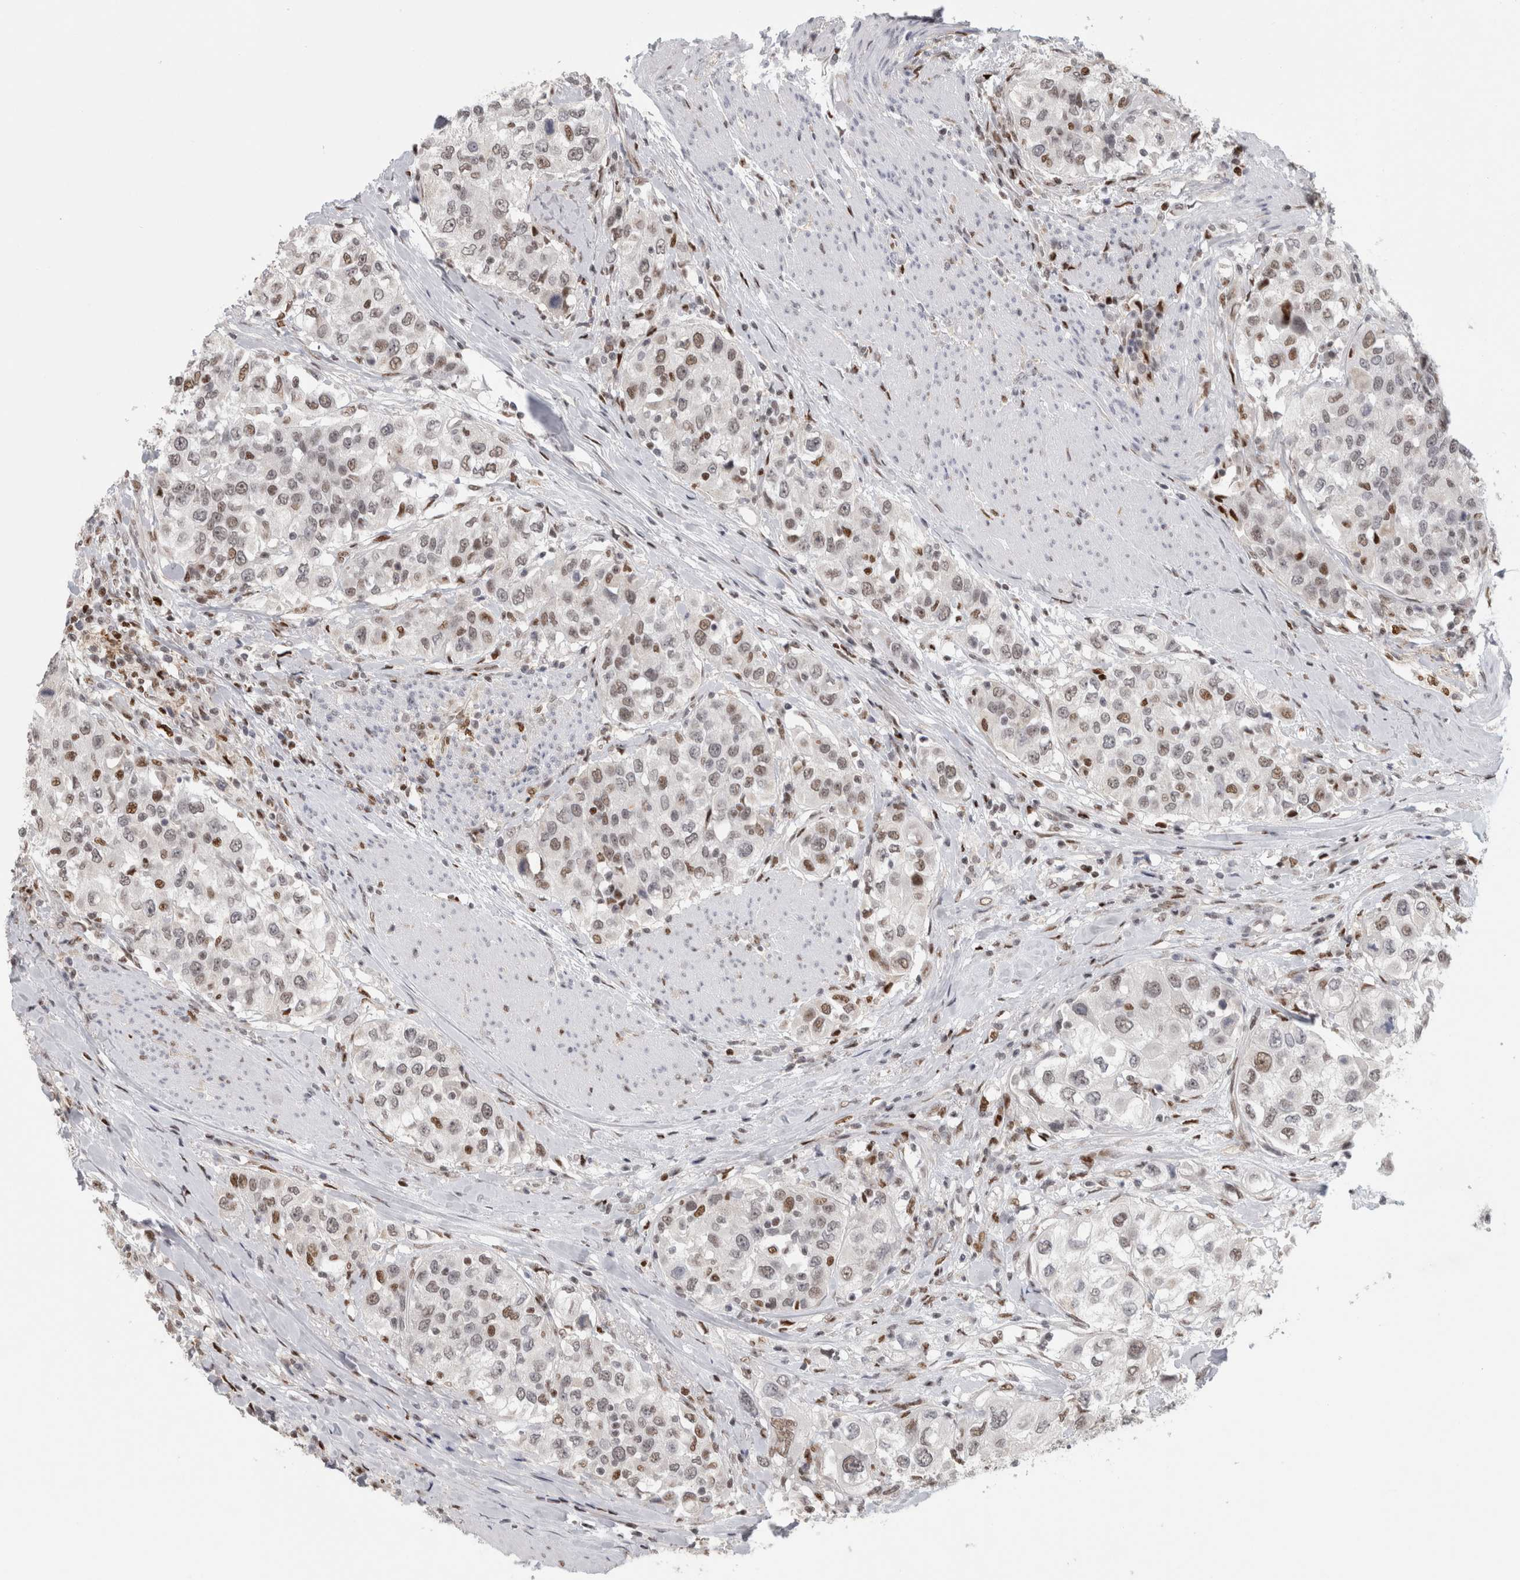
{"staining": {"intensity": "weak", "quantity": "25%-75%", "location": "nuclear"}, "tissue": "urothelial cancer", "cell_type": "Tumor cells", "image_type": "cancer", "snomed": [{"axis": "morphology", "description": "Urothelial carcinoma, High grade"}, {"axis": "topography", "description": "Urinary bladder"}], "caption": "Protein positivity by IHC reveals weak nuclear expression in about 25%-75% of tumor cells in urothelial cancer.", "gene": "SRARP", "patient": {"sex": "female", "age": 80}}